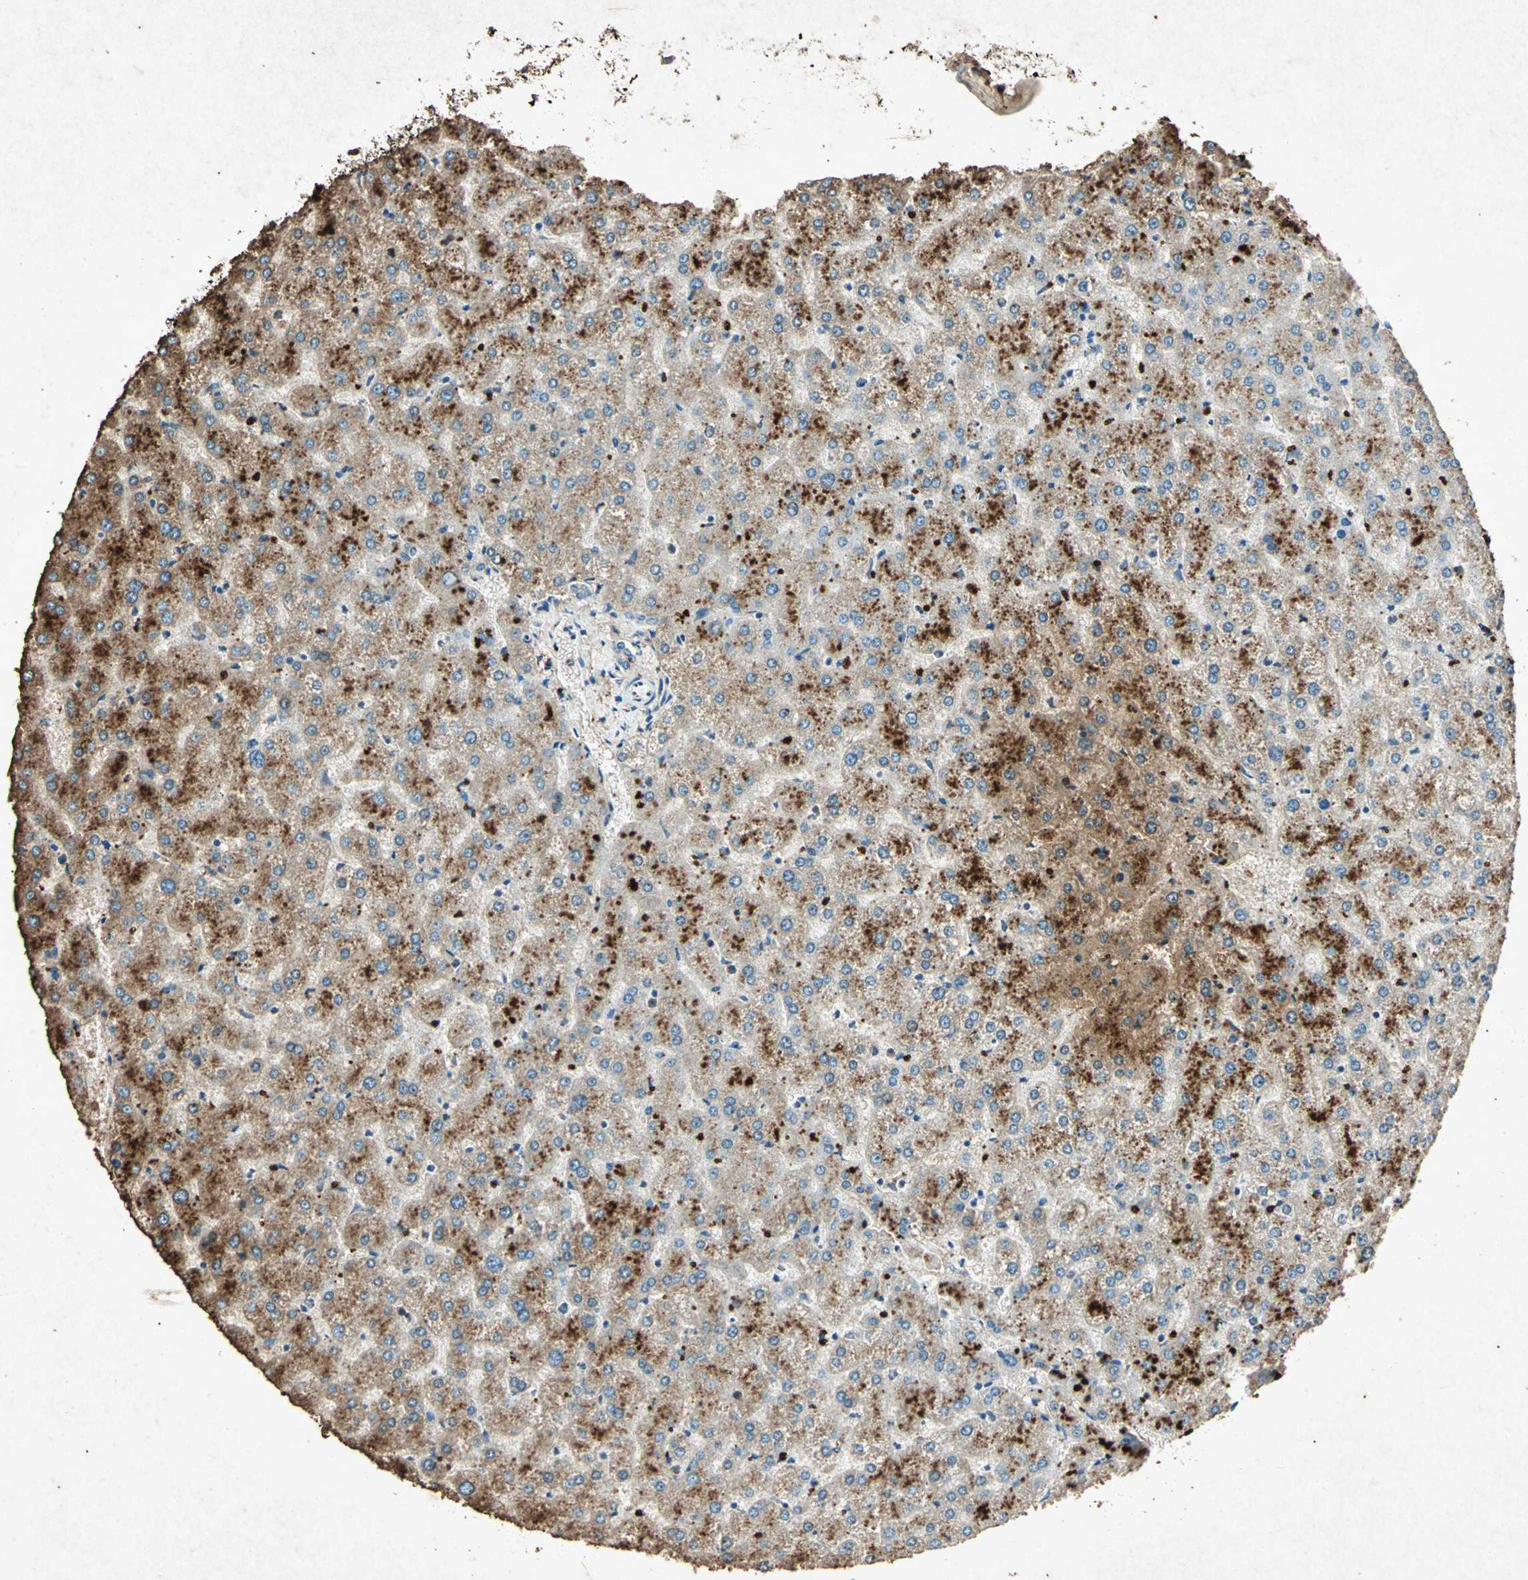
{"staining": {"intensity": "weak", "quantity": "<25%", "location": "cytoplasmic/membranous"}, "tissue": "liver", "cell_type": "Cholangiocytes", "image_type": "normal", "snomed": [{"axis": "morphology", "description": "Normal tissue, NOS"}, {"axis": "topography", "description": "Liver"}], "caption": "Immunohistochemical staining of unremarkable human liver shows no significant staining in cholangiocytes.", "gene": "PSEN1", "patient": {"sex": "female", "age": 32}}